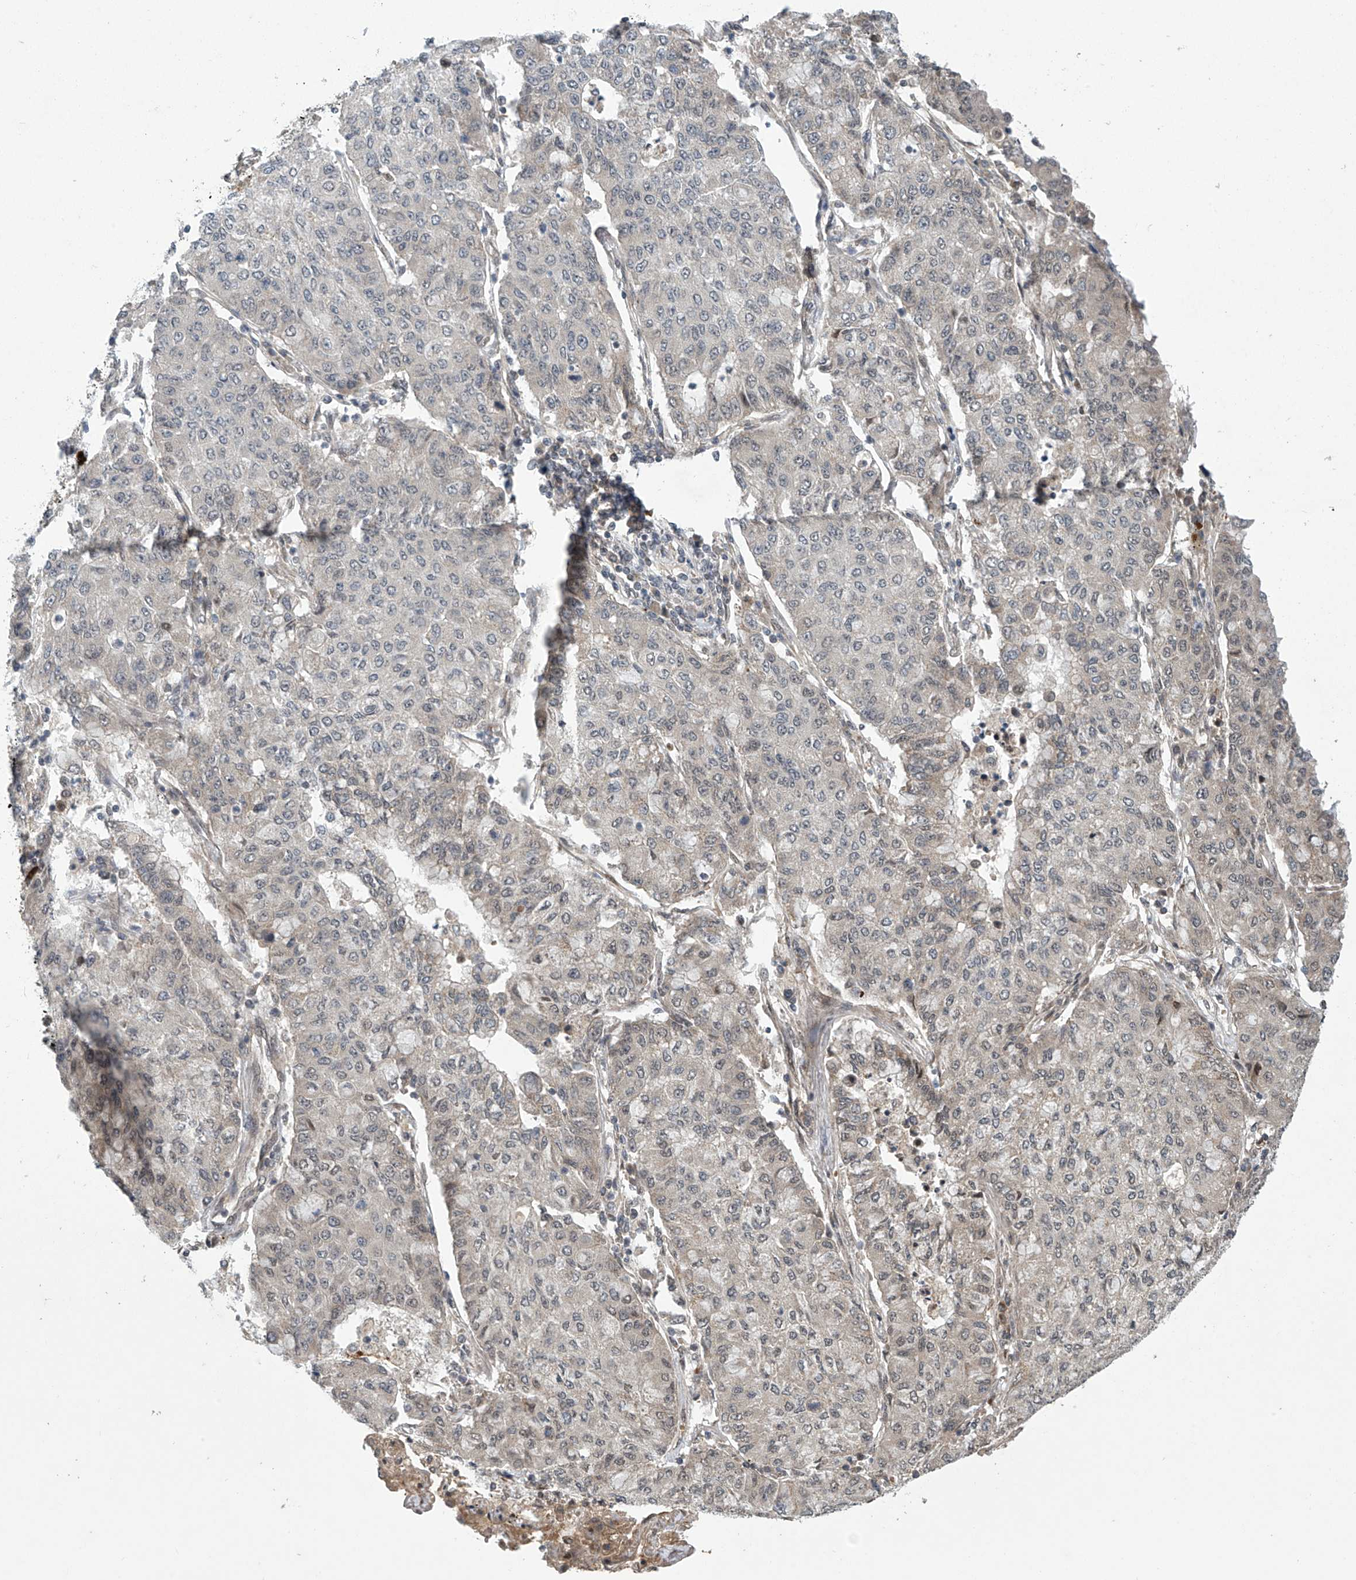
{"staining": {"intensity": "weak", "quantity": "25%-75%", "location": "cytoplasmic/membranous,nuclear"}, "tissue": "lung cancer", "cell_type": "Tumor cells", "image_type": "cancer", "snomed": [{"axis": "morphology", "description": "Squamous cell carcinoma, NOS"}, {"axis": "topography", "description": "Lung"}], "caption": "Immunohistochemical staining of lung cancer (squamous cell carcinoma) exhibits weak cytoplasmic/membranous and nuclear protein staining in about 25%-75% of tumor cells.", "gene": "ABHD13", "patient": {"sex": "male", "age": 74}}